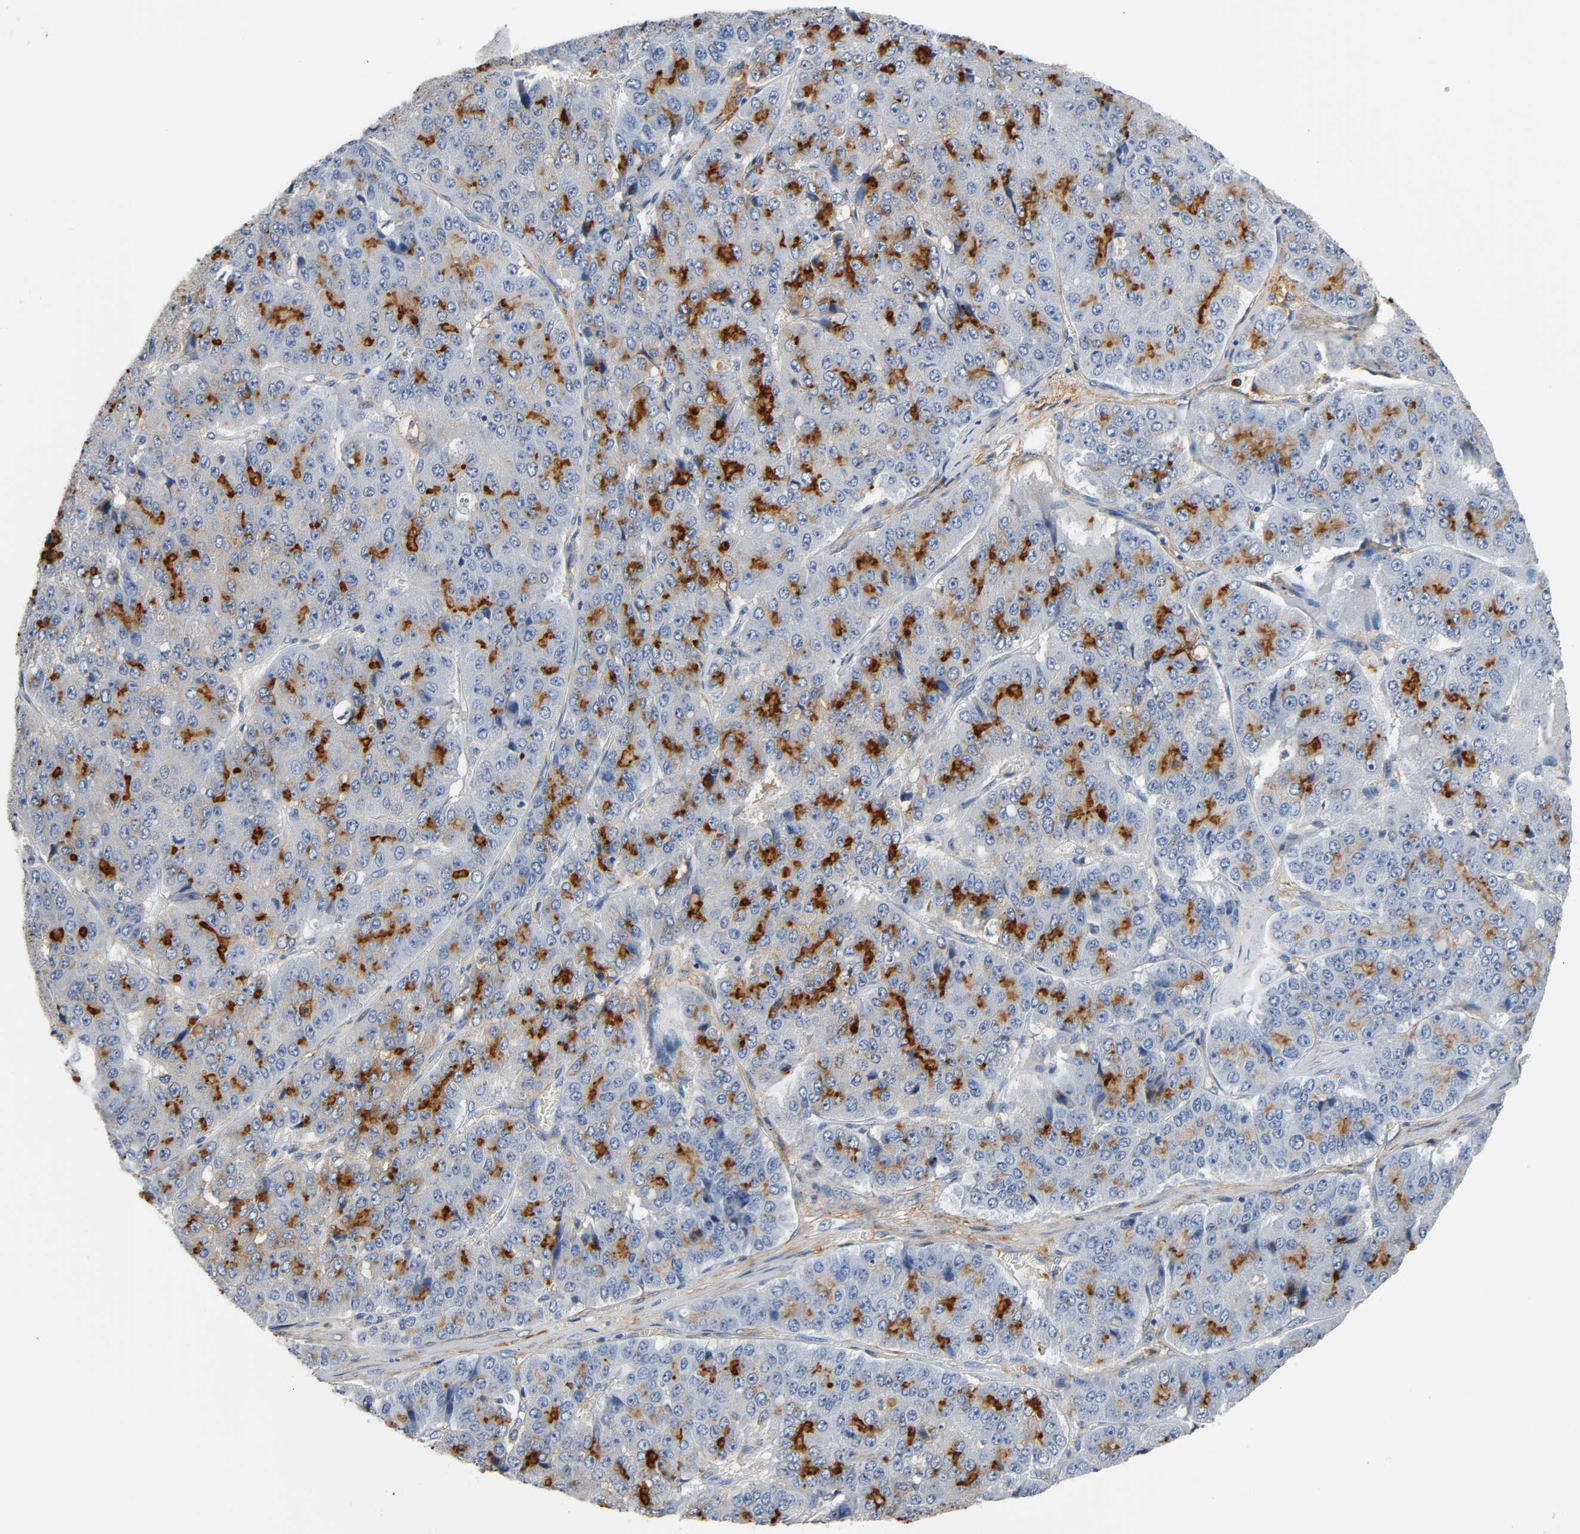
{"staining": {"intensity": "strong", "quantity": "25%-75%", "location": "cytoplasmic/membranous"}, "tissue": "pancreatic cancer", "cell_type": "Tumor cells", "image_type": "cancer", "snomed": [{"axis": "morphology", "description": "Adenocarcinoma, NOS"}, {"axis": "topography", "description": "Pancreas"}], "caption": "The photomicrograph exhibits staining of pancreatic cancer (adenocarcinoma), revealing strong cytoplasmic/membranous protein positivity (brown color) within tumor cells.", "gene": "ANPEP", "patient": {"sex": "male", "age": 50}}